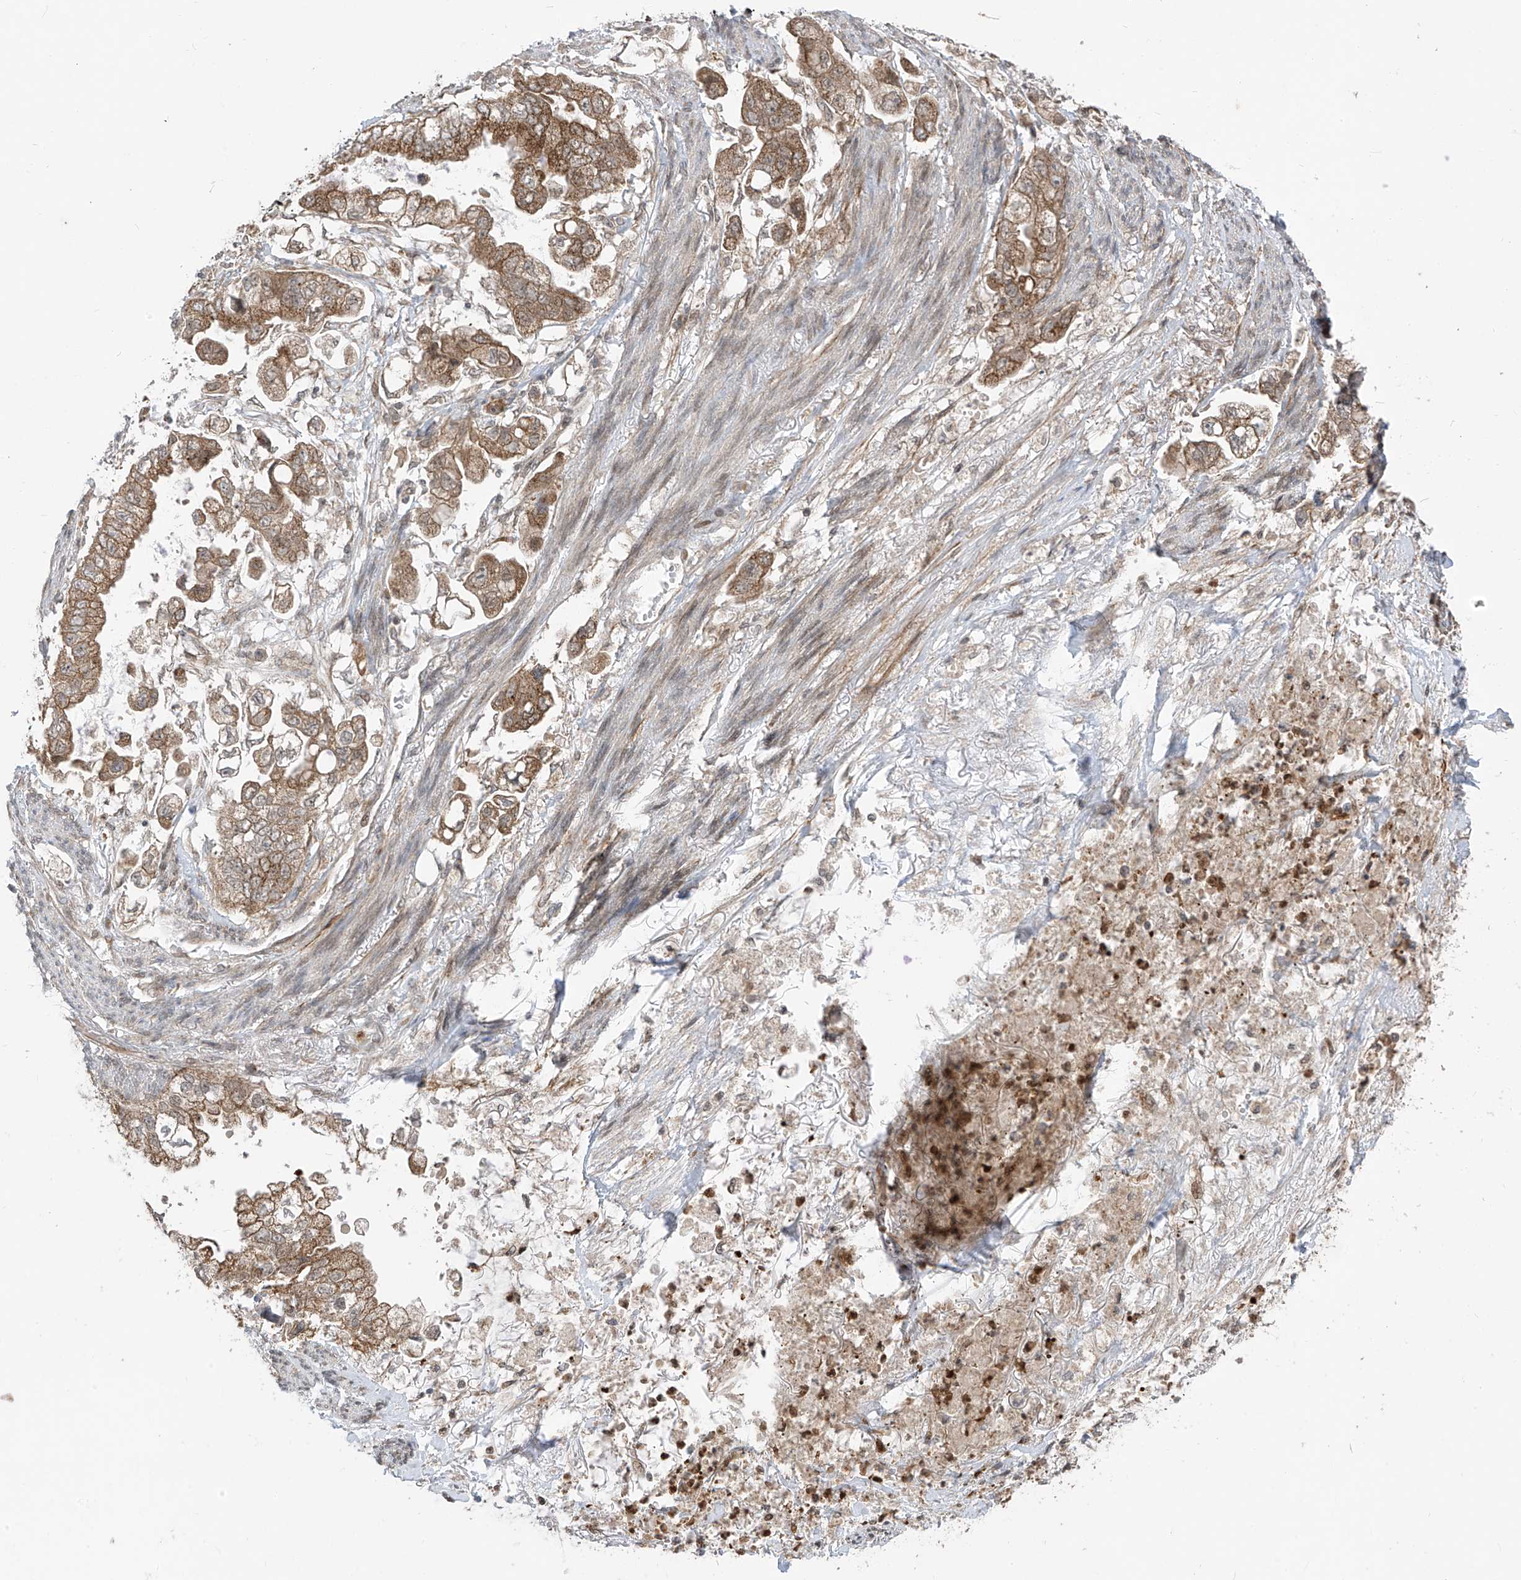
{"staining": {"intensity": "moderate", "quantity": ">75%", "location": "cytoplasmic/membranous"}, "tissue": "stomach cancer", "cell_type": "Tumor cells", "image_type": "cancer", "snomed": [{"axis": "morphology", "description": "Adenocarcinoma, NOS"}, {"axis": "topography", "description": "Stomach"}], "caption": "Stomach cancer (adenocarcinoma) stained with IHC reveals moderate cytoplasmic/membranous expression in approximately >75% of tumor cells.", "gene": "PDE11A", "patient": {"sex": "male", "age": 62}}